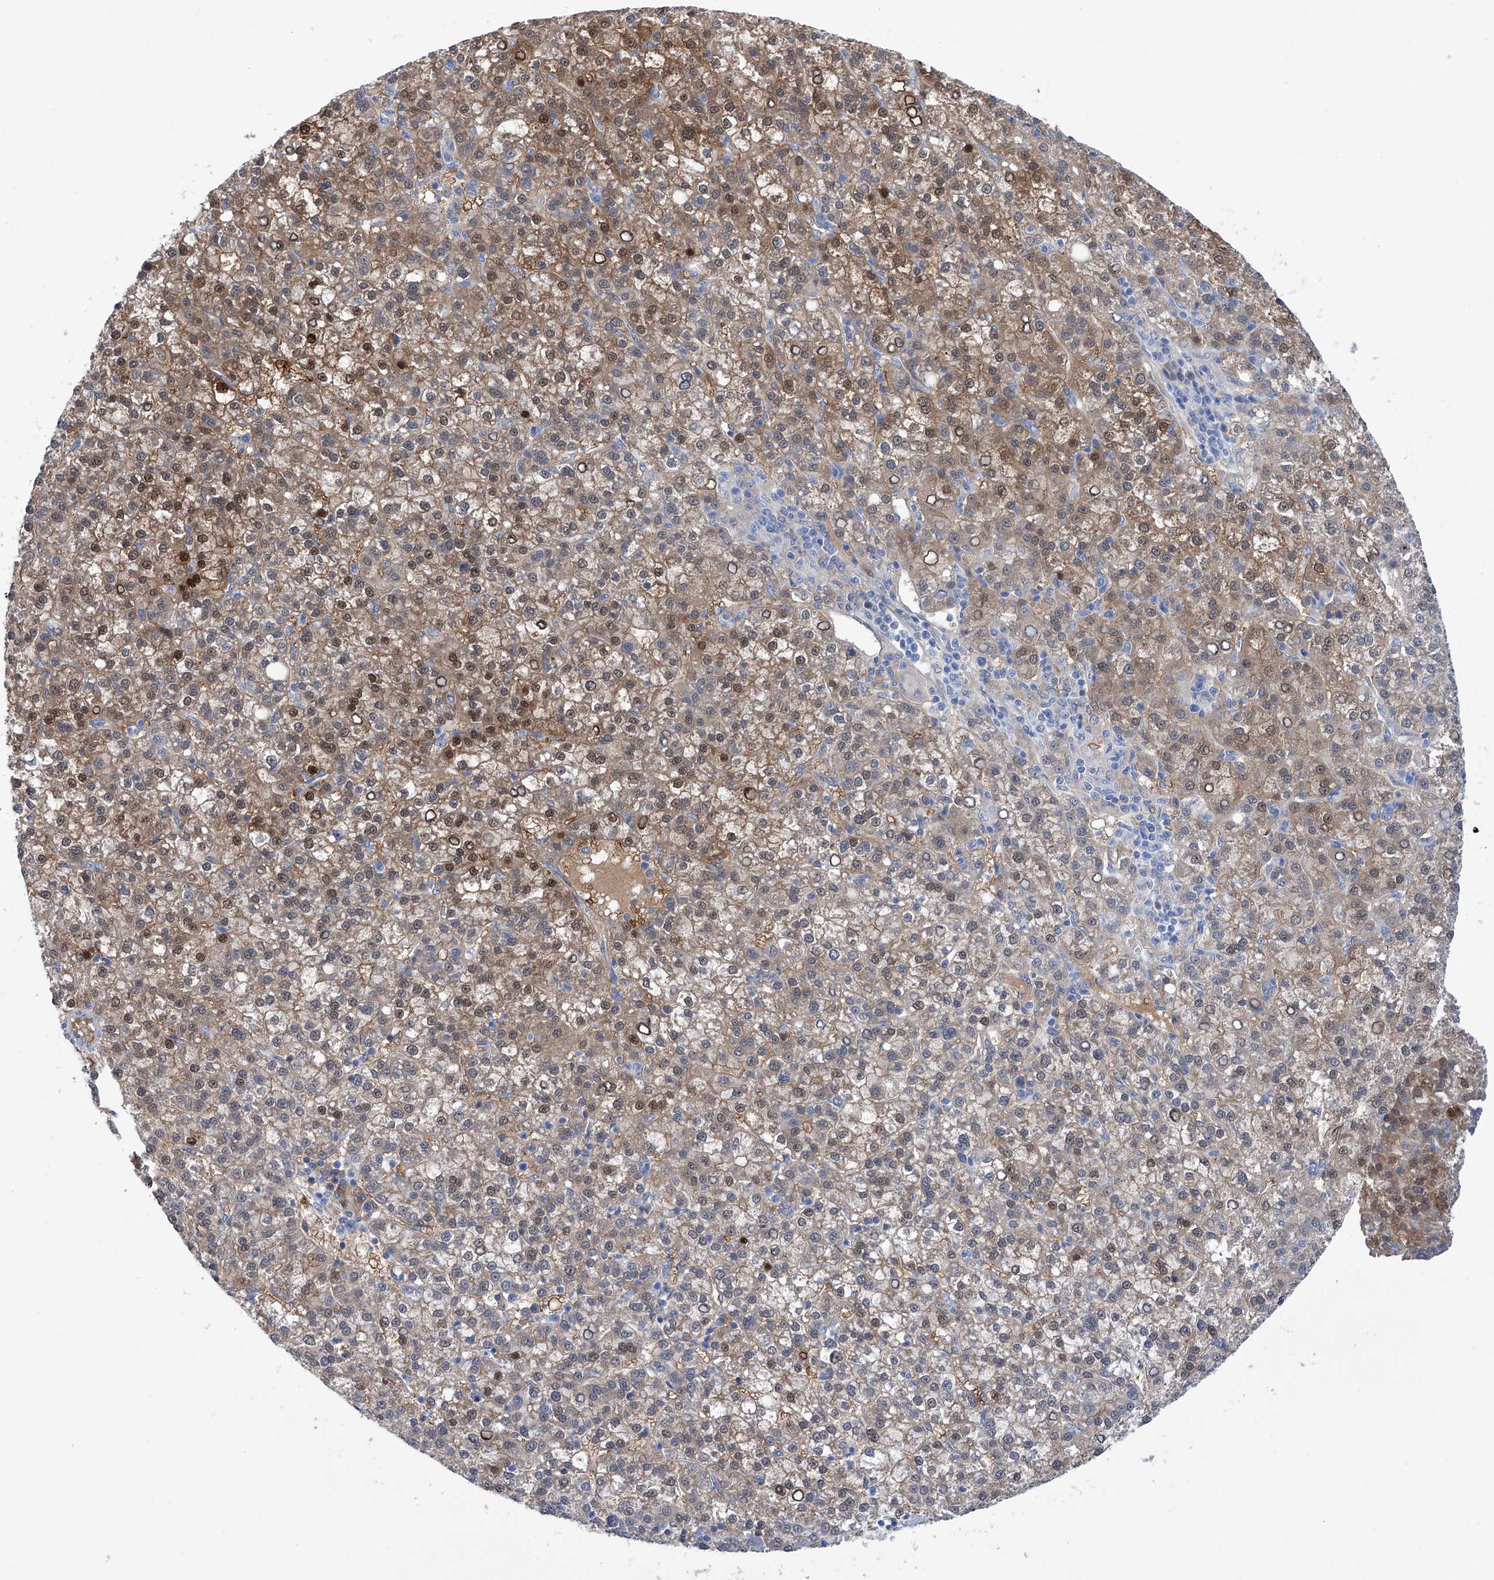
{"staining": {"intensity": "moderate", "quantity": "25%-75%", "location": "cytoplasmic/membranous,nuclear"}, "tissue": "liver cancer", "cell_type": "Tumor cells", "image_type": "cancer", "snomed": [{"axis": "morphology", "description": "Carcinoma, Hepatocellular, NOS"}, {"axis": "topography", "description": "Liver"}], "caption": "High-magnification brightfield microscopy of hepatocellular carcinoma (liver) stained with DAB (brown) and counterstained with hematoxylin (blue). tumor cells exhibit moderate cytoplasmic/membranous and nuclear positivity is present in approximately25%-75% of cells. Using DAB (3,3'-diaminobenzidine) (brown) and hematoxylin (blue) stains, captured at high magnification using brightfield microscopy.", "gene": "PGM3", "patient": {"sex": "female", "age": 58}}